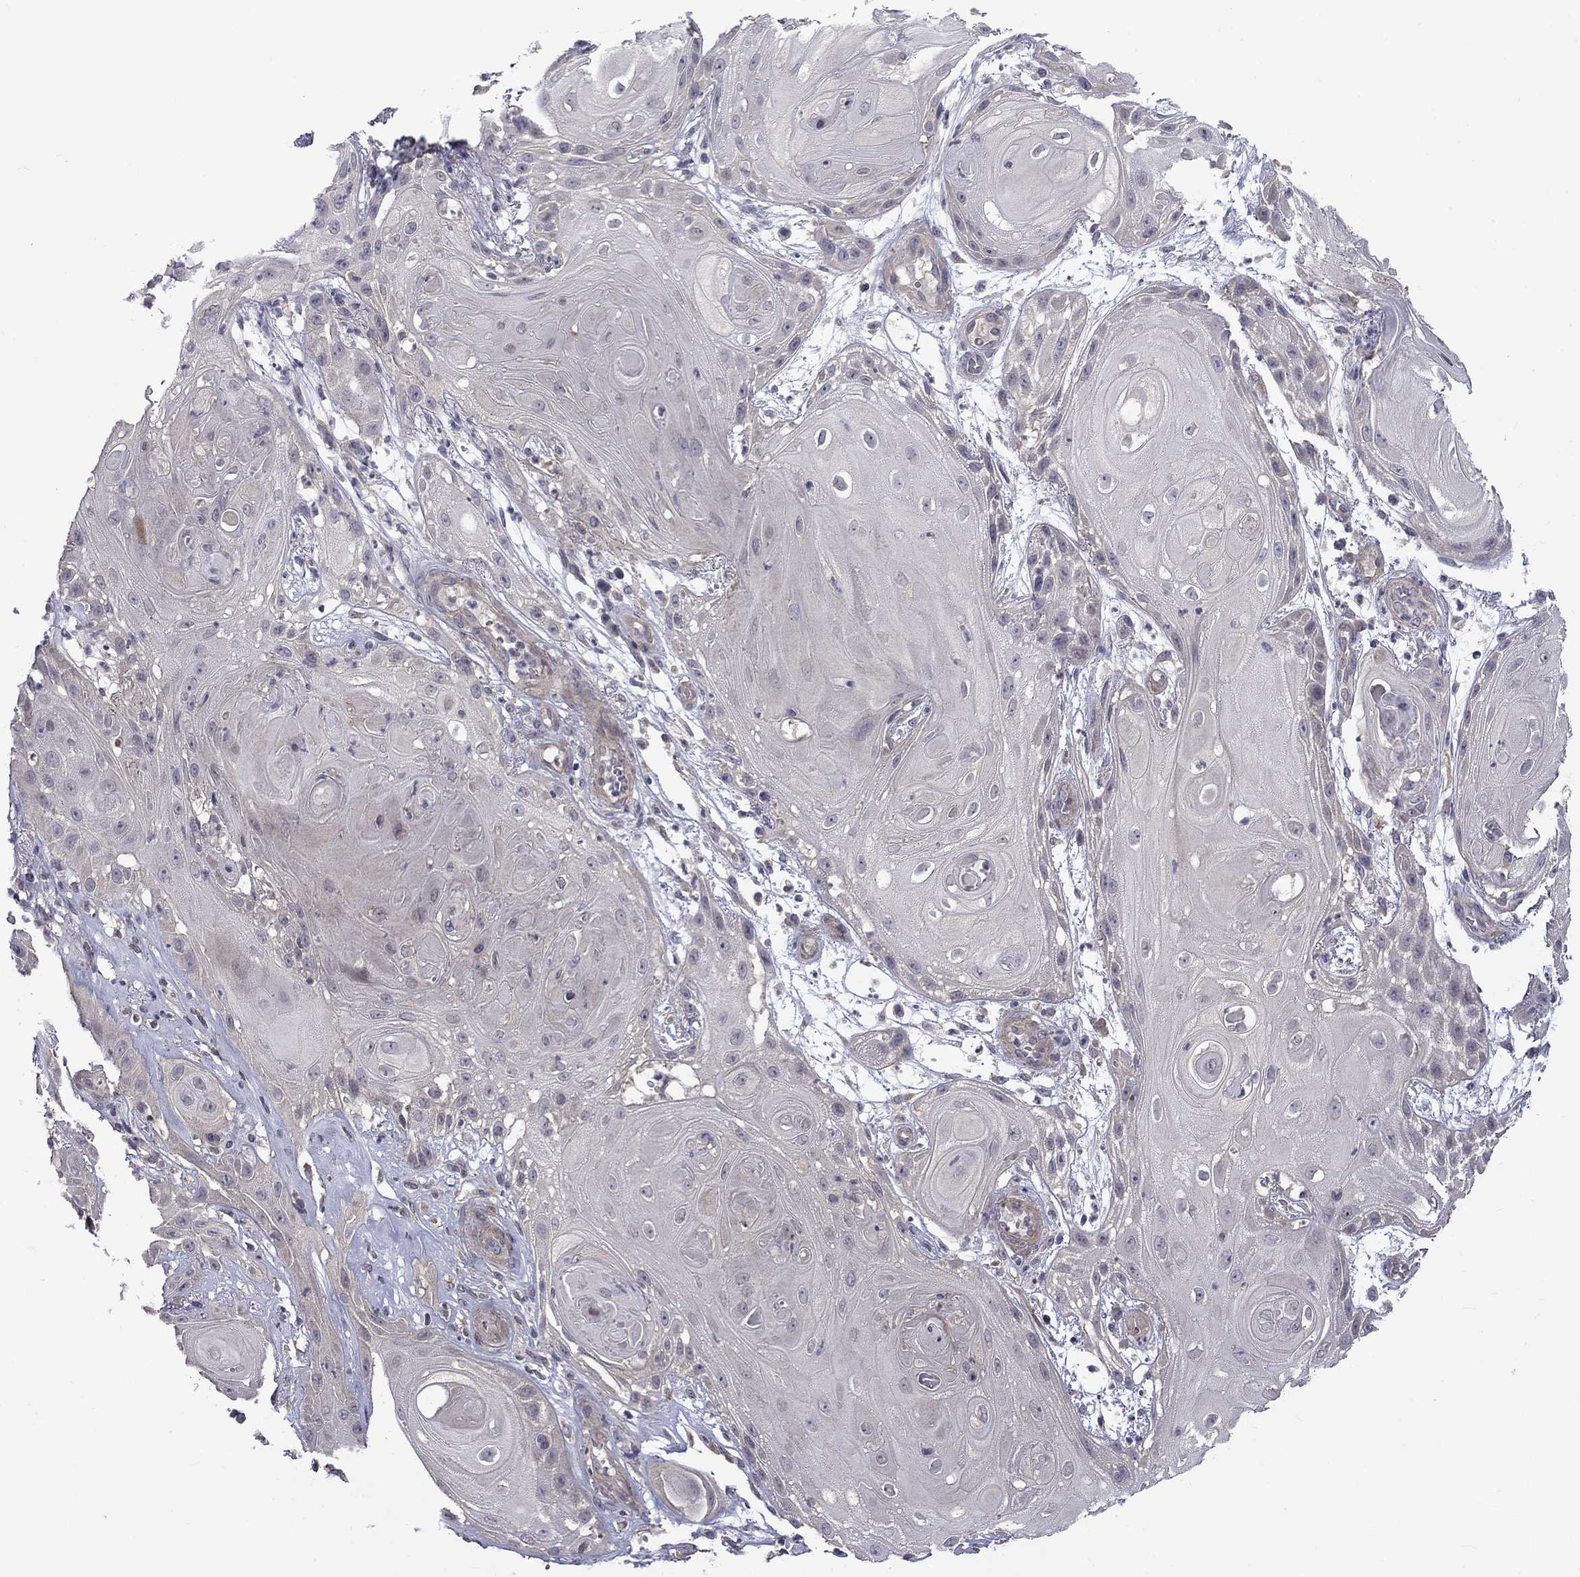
{"staining": {"intensity": "negative", "quantity": "none", "location": "none"}, "tissue": "skin cancer", "cell_type": "Tumor cells", "image_type": "cancer", "snomed": [{"axis": "morphology", "description": "Squamous cell carcinoma, NOS"}, {"axis": "topography", "description": "Skin"}], "caption": "This is a image of immunohistochemistry staining of skin squamous cell carcinoma, which shows no expression in tumor cells.", "gene": "SLC39A14", "patient": {"sex": "male", "age": 62}}